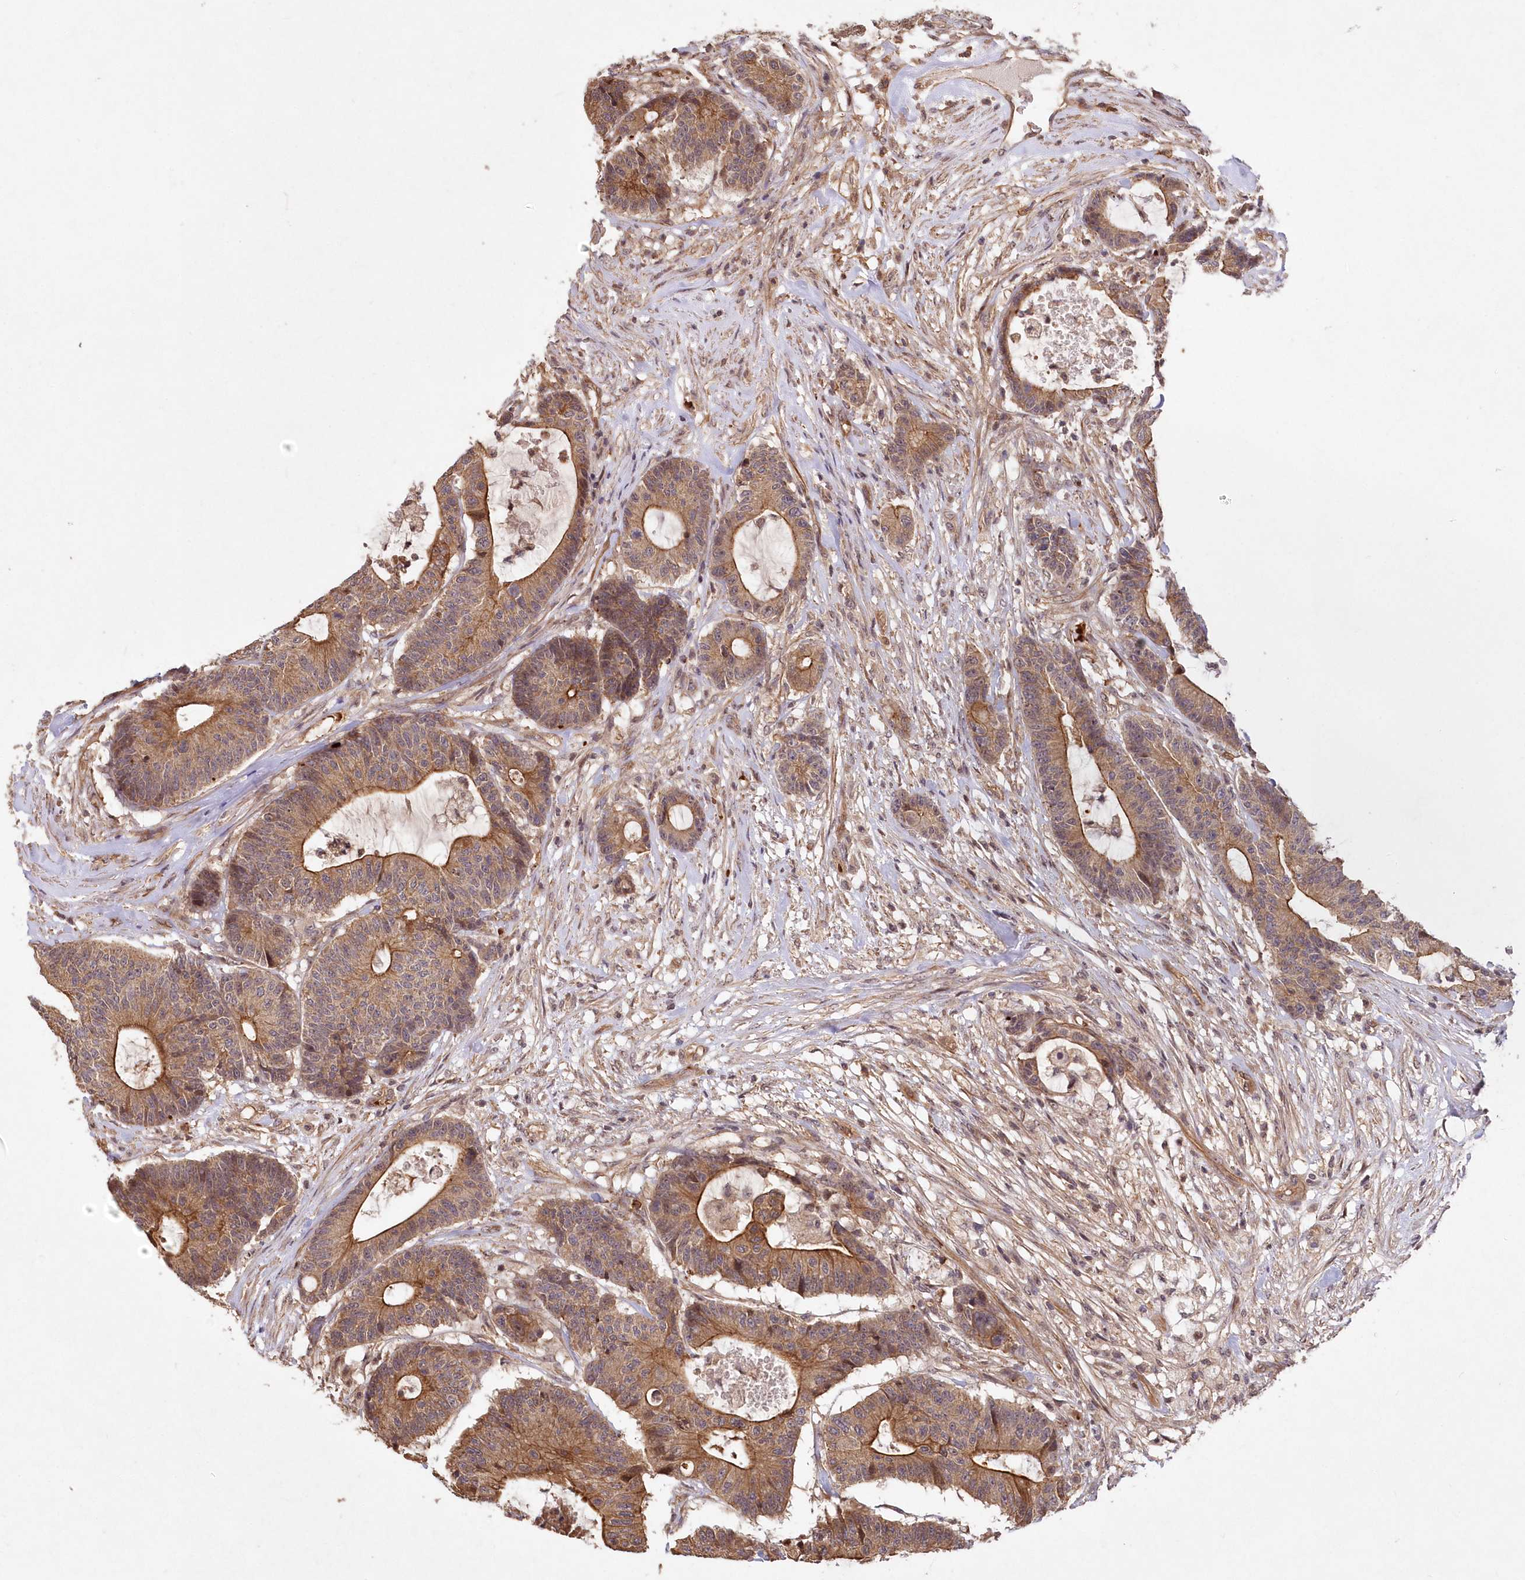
{"staining": {"intensity": "strong", "quantity": "25%-75%", "location": "cytoplasmic/membranous"}, "tissue": "colorectal cancer", "cell_type": "Tumor cells", "image_type": "cancer", "snomed": [{"axis": "morphology", "description": "Adenocarcinoma, NOS"}, {"axis": "topography", "description": "Colon"}], "caption": "Colorectal cancer (adenocarcinoma) tissue displays strong cytoplasmic/membranous expression in approximately 25%-75% of tumor cells", "gene": "HYCC2", "patient": {"sex": "female", "age": 84}}